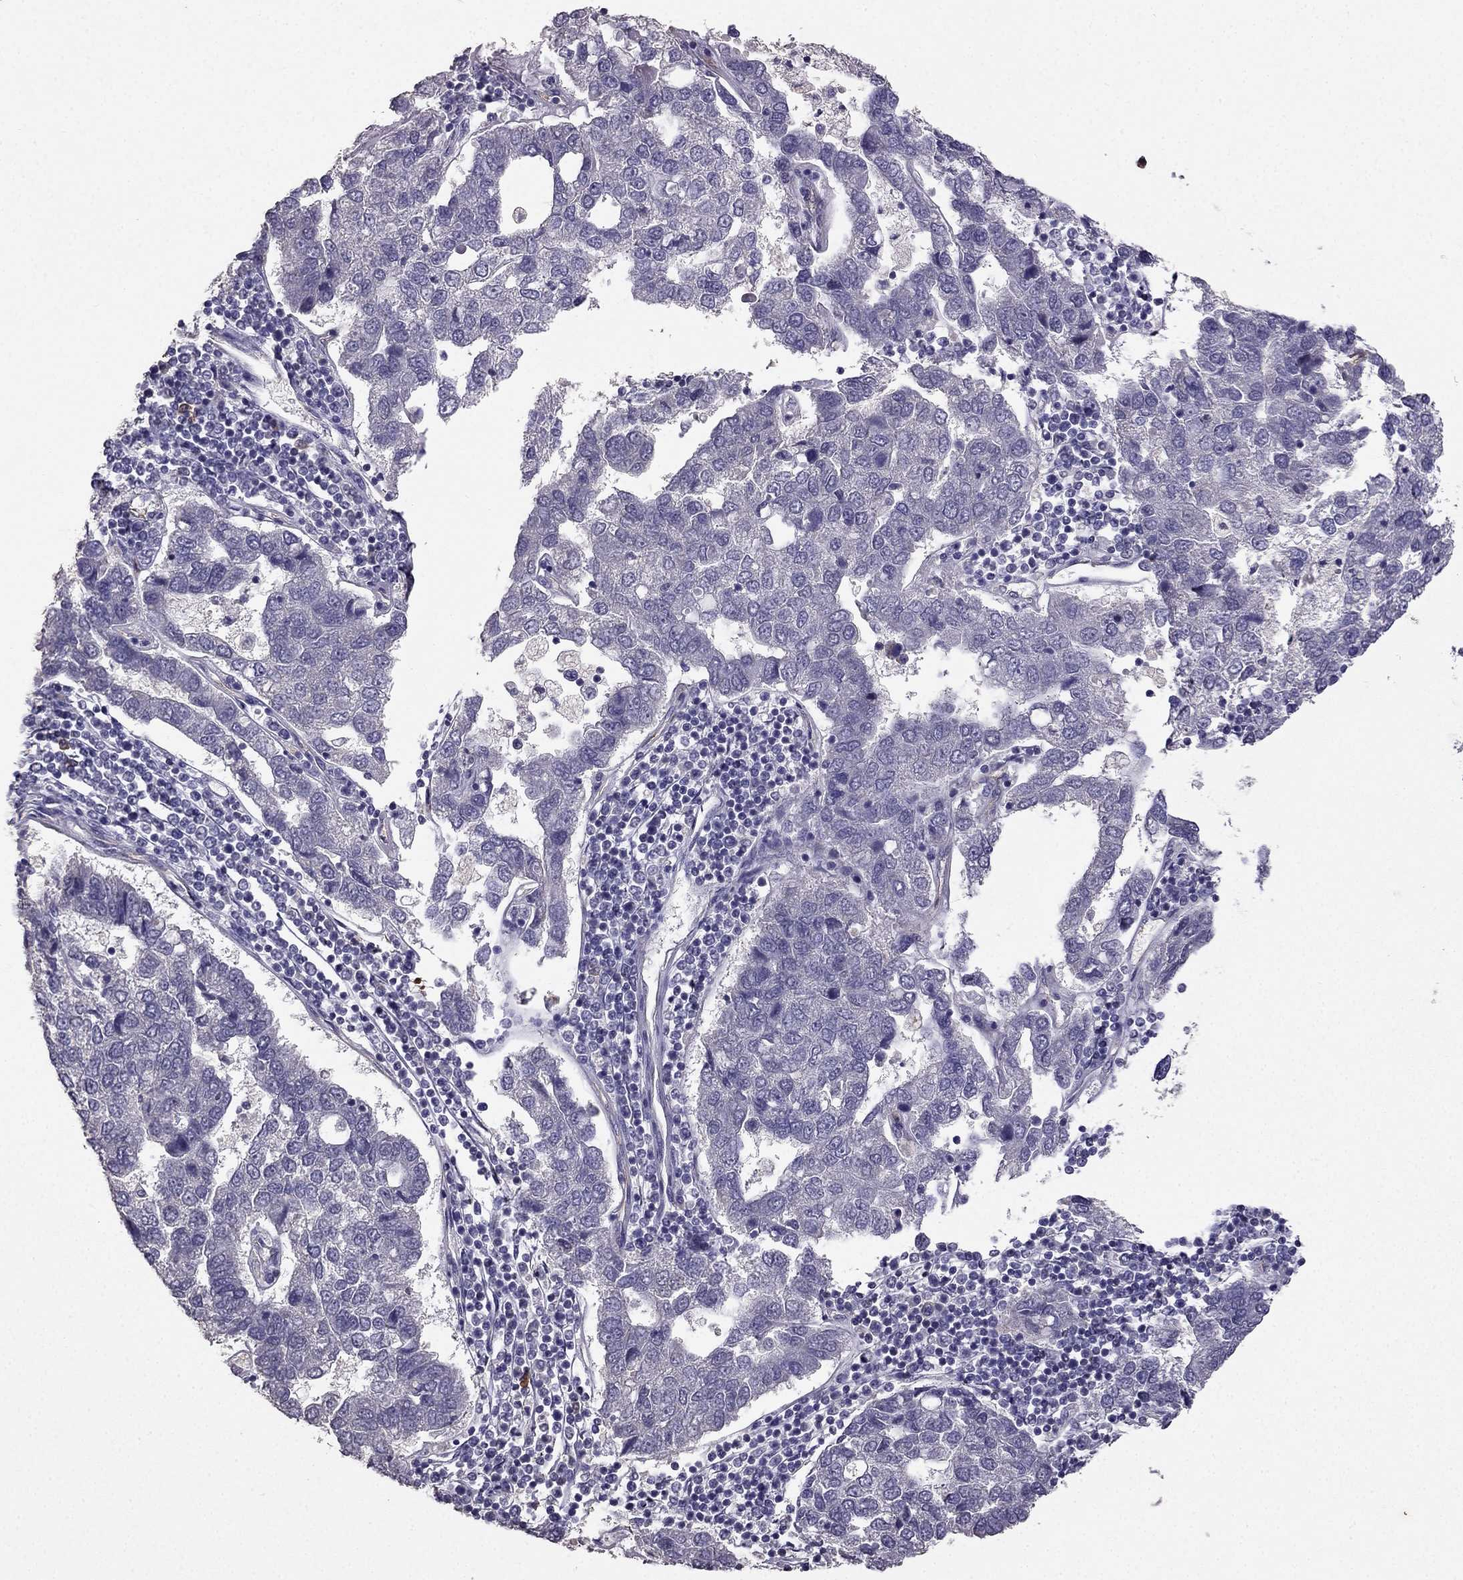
{"staining": {"intensity": "negative", "quantity": "none", "location": "none"}, "tissue": "pancreatic cancer", "cell_type": "Tumor cells", "image_type": "cancer", "snomed": [{"axis": "morphology", "description": "Adenocarcinoma, NOS"}, {"axis": "topography", "description": "Pancreas"}], "caption": "Tumor cells are negative for brown protein staining in pancreatic cancer.", "gene": "RFLNB", "patient": {"sex": "female", "age": 61}}